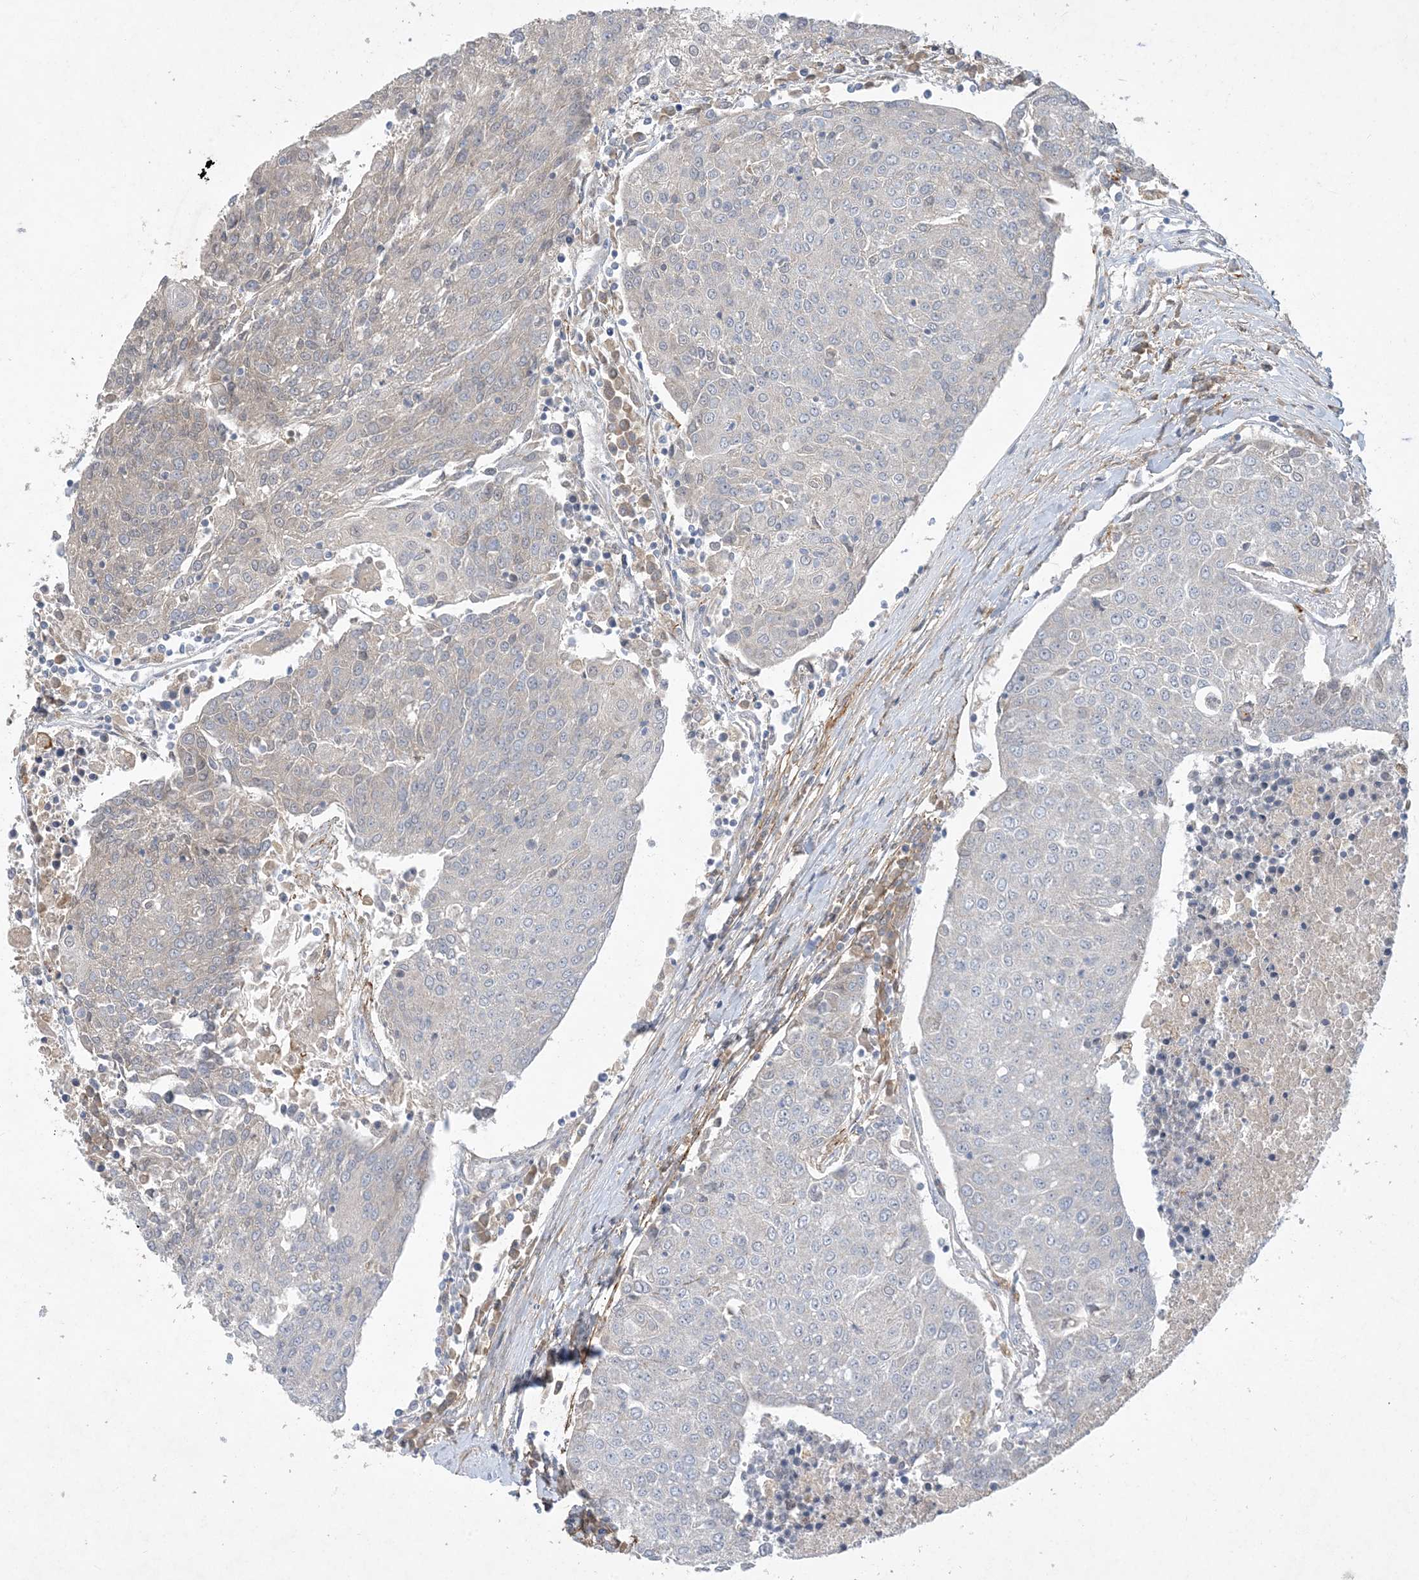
{"staining": {"intensity": "negative", "quantity": "none", "location": "none"}, "tissue": "urothelial cancer", "cell_type": "Tumor cells", "image_type": "cancer", "snomed": [{"axis": "morphology", "description": "Urothelial carcinoma, High grade"}, {"axis": "topography", "description": "Urinary bladder"}], "caption": "A high-resolution image shows immunohistochemistry (IHC) staining of urothelial cancer, which shows no significant expression in tumor cells. (DAB (3,3'-diaminobenzidine) IHC with hematoxylin counter stain).", "gene": "MRPS18A", "patient": {"sex": "female", "age": 85}}